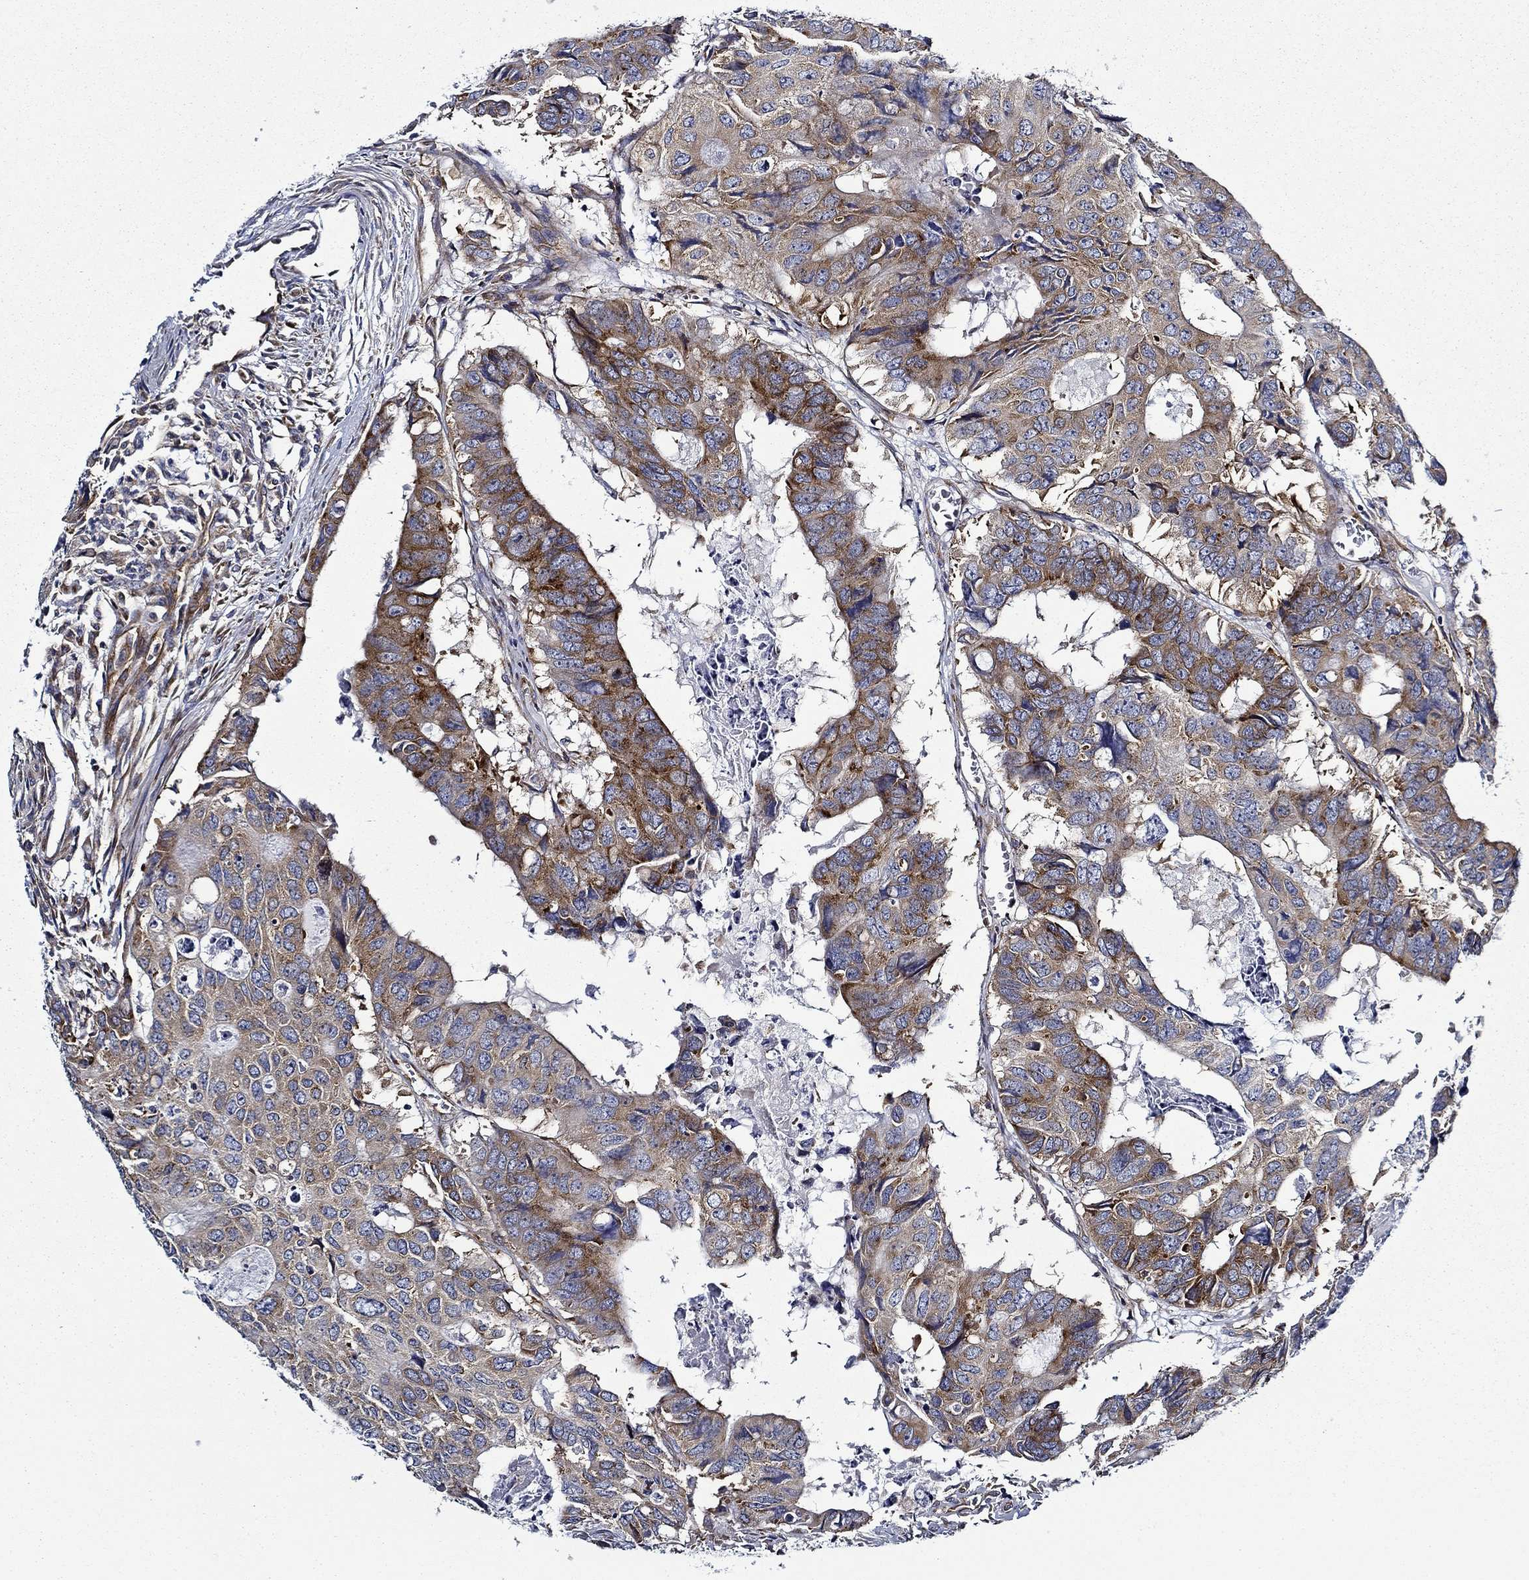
{"staining": {"intensity": "strong", "quantity": "25%-75%", "location": "cytoplasmic/membranous"}, "tissue": "colorectal cancer", "cell_type": "Tumor cells", "image_type": "cancer", "snomed": [{"axis": "morphology", "description": "Adenocarcinoma, NOS"}, {"axis": "topography", "description": "Colon"}], "caption": "This is a micrograph of immunohistochemistry staining of colorectal cancer, which shows strong positivity in the cytoplasmic/membranous of tumor cells.", "gene": "FXR1", "patient": {"sex": "male", "age": 79}}